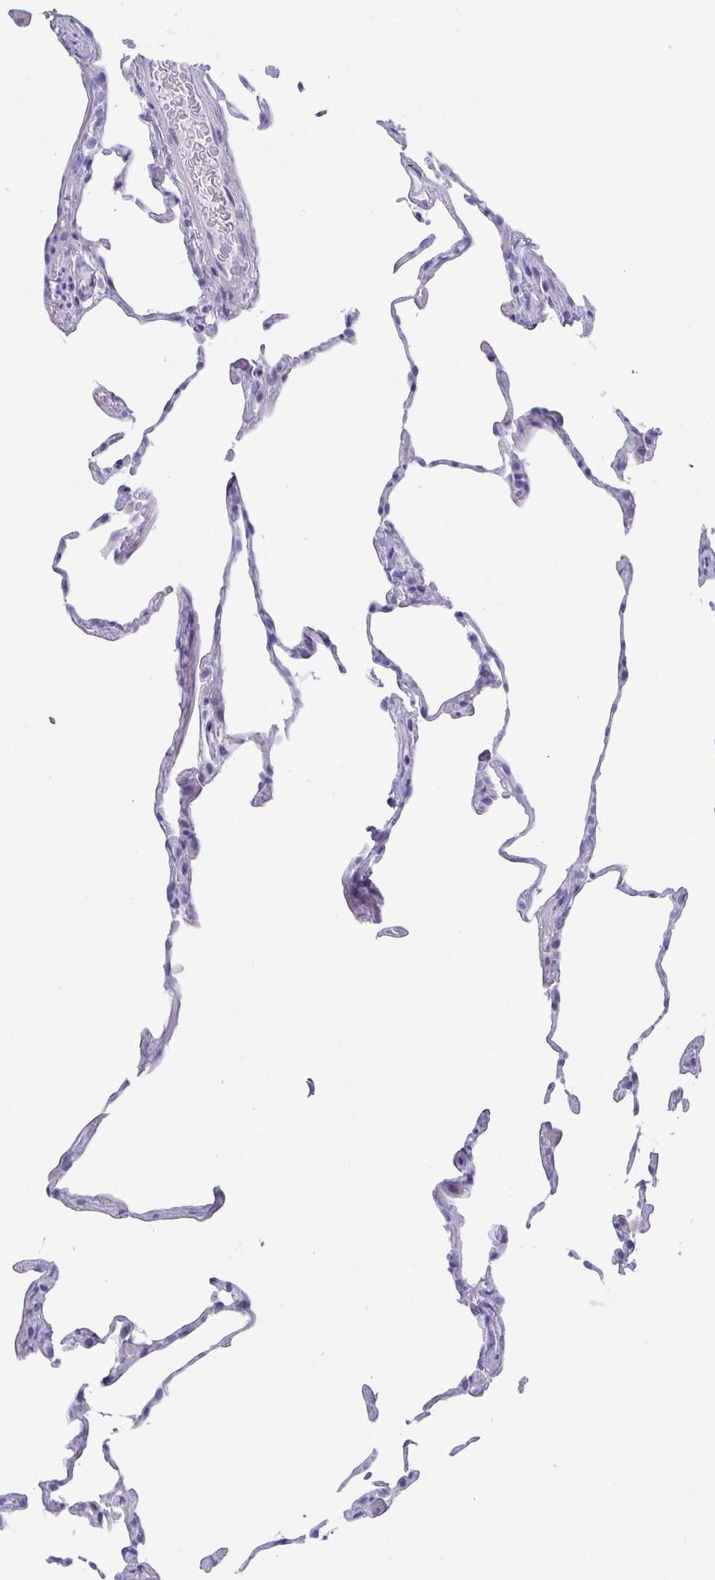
{"staining": {"intensity": "negative", "quantity": "none", "location": "none"}, "tissue": "lung", "cell_type": "Alveolar cells", "image_type": "normal", "snomed": [{"axis": "morphology", "description": "Normal tissue, NOS"}, {"axis": "topography", "description": "Lung"}], "caption": "This is a histopathology image of immunohistochemistry staining of unremarkable lung, which shows no expression in alveolar cells.", "gene": "SCGN", "patient": {"sex": "female", "age": 57}}